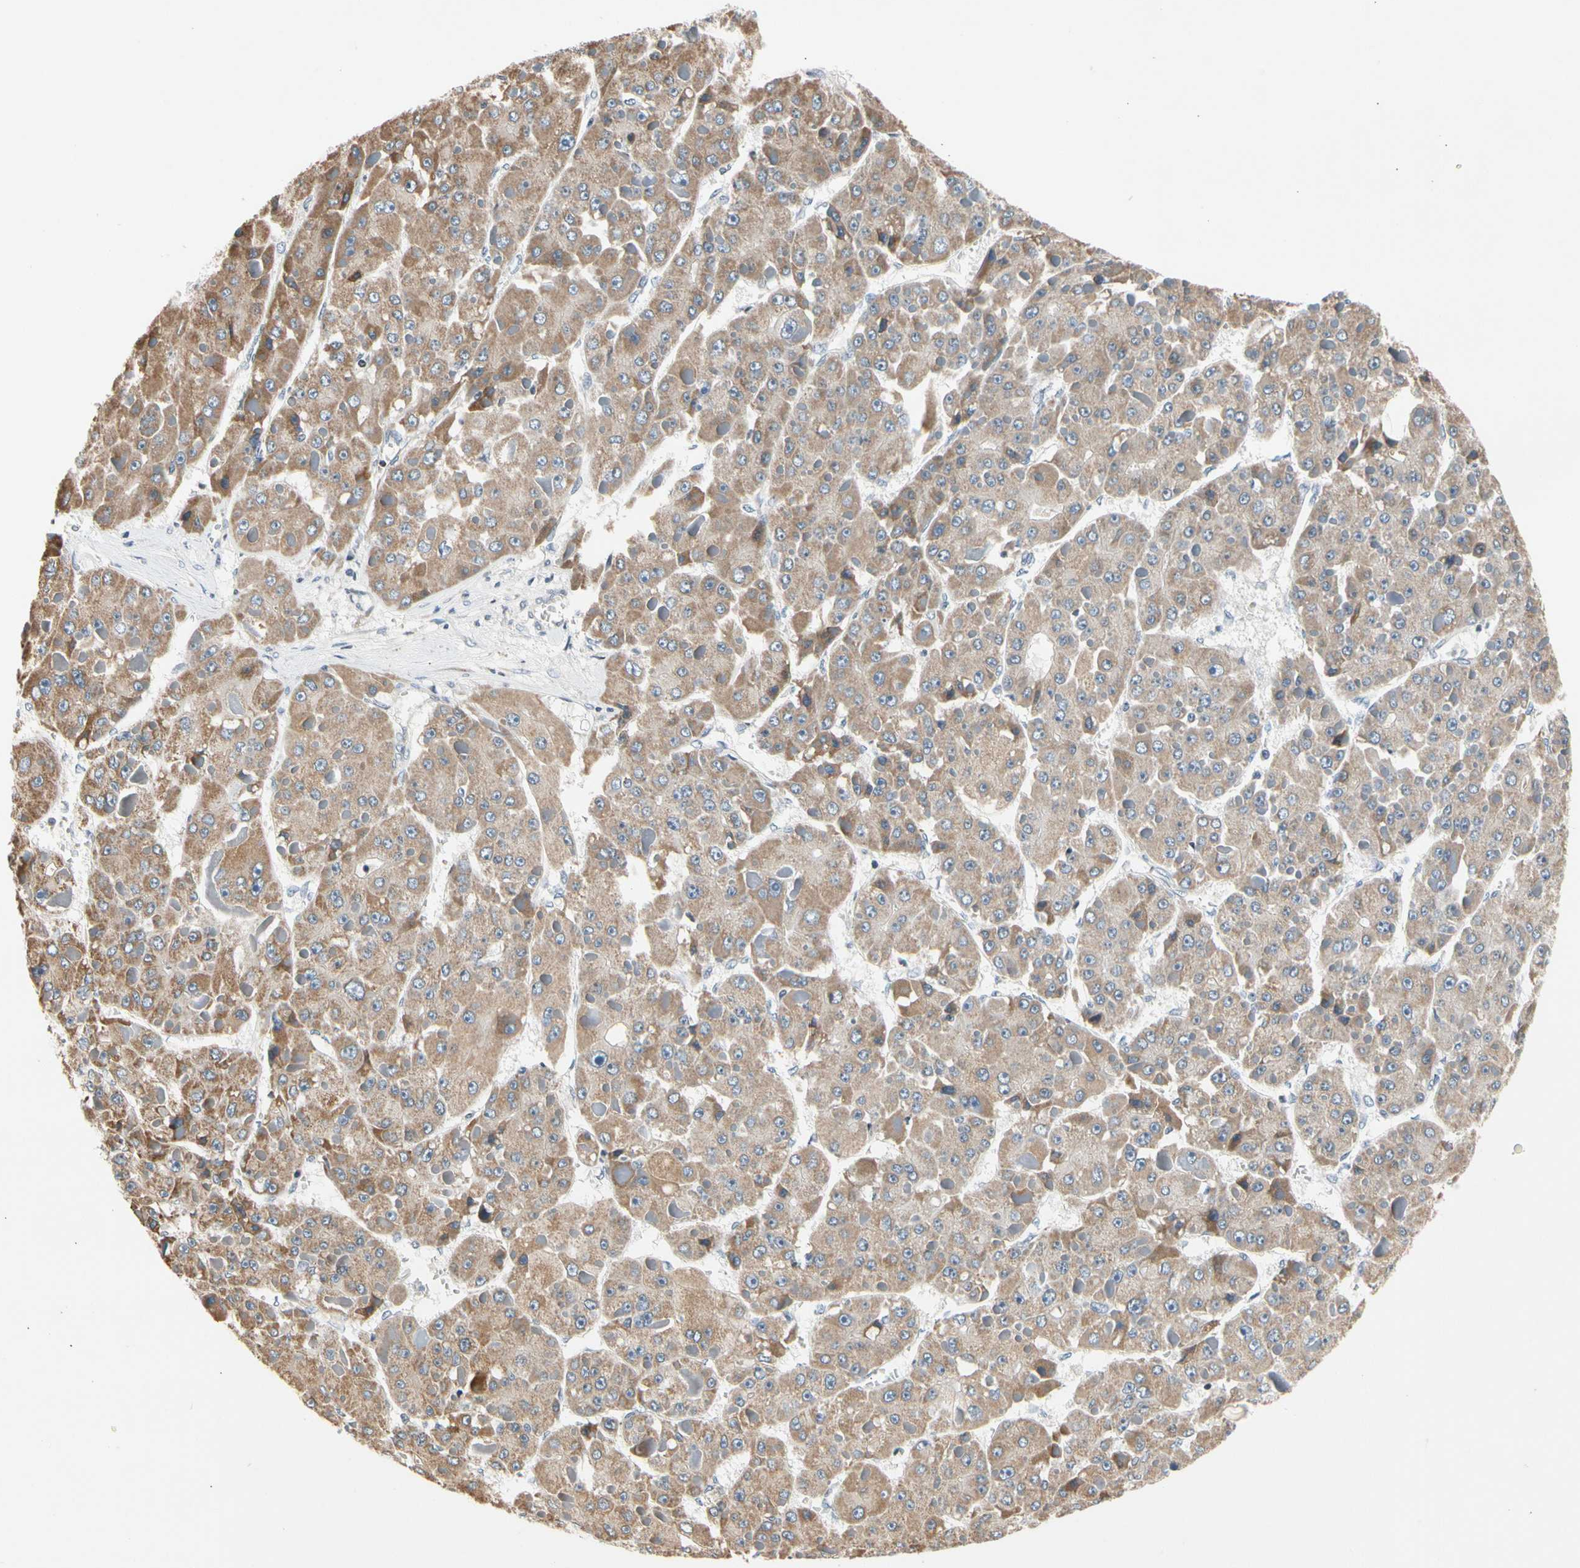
{"staining": {"intensity": "weak", "quantity": ">75%", "location": "cytoplasmic/membranous"}, "tissue": "liver cancer", "cell_type": "Tumor cells", "image_type": "cancer", "snomed": [{"axis": "morphology", "description": "Carcinoma, Hepatocellular, NOS"}, {"axis": "topography", "description": "Liver"}], "caption": "Immunohistochemistry (DAB (3,3'-diaminobenzidine)) staining of liver cancer (hepatocellular carcinoma) shows weak cytoplasmic/membranous protein expression in approximately >75% of tumor cells.", "gene": "SOX30", "patient": {"sex": "female", "age": 73}}